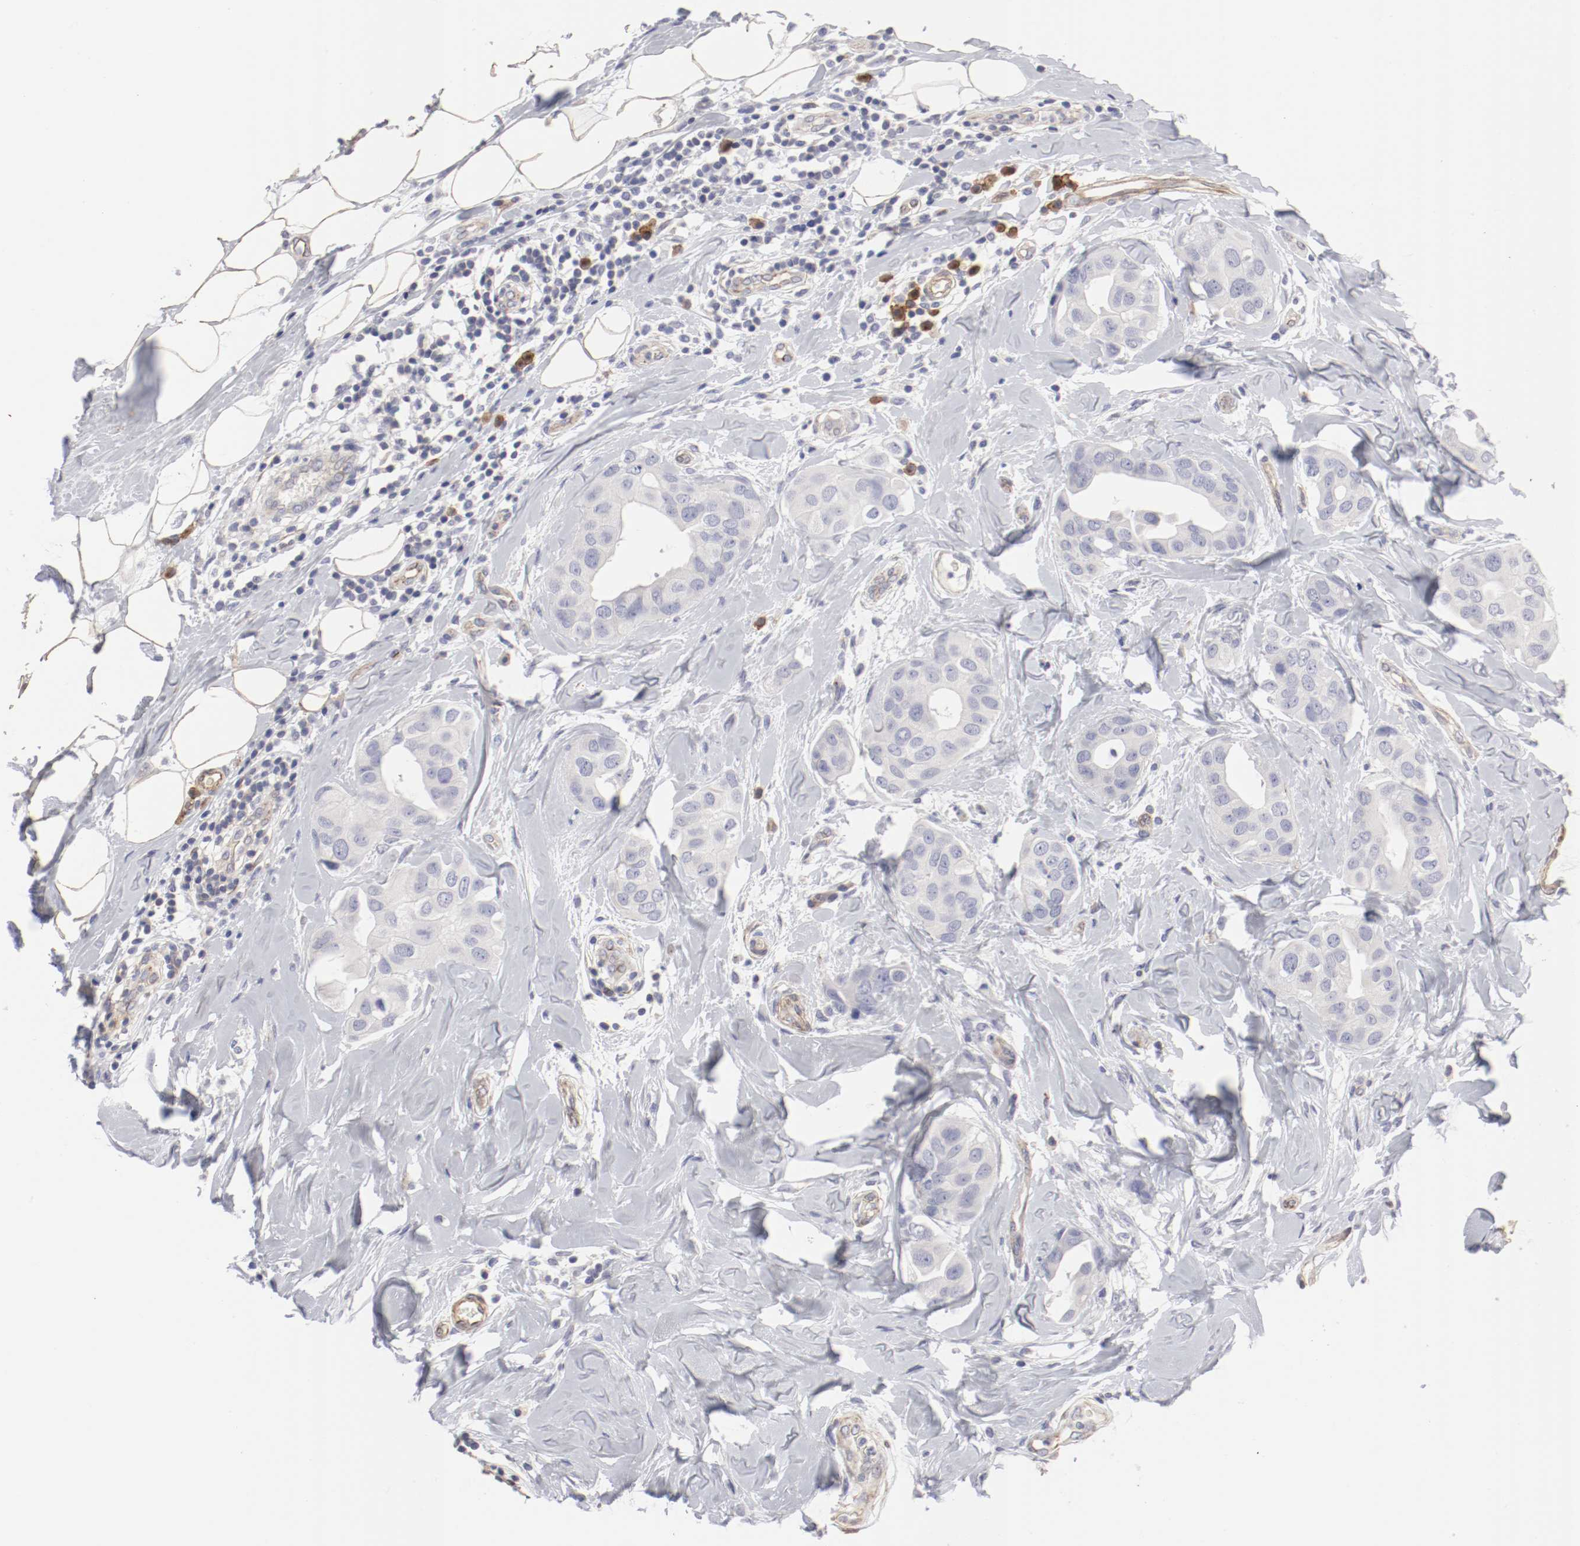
{"staining": {"intensity": "negative", "quantity": "none", "location": "none"}, "tissue": "breast cancer", "cell_type": "Tumor cells", "image_type": "cancer", "snomed": [{"axis": "morphology", "description": "Duct carcinoma"}, {"axis": "topography", "description": "Breast"}], "caption": "A histopathology image of human breast cancer (invasive ductal carcinoma) is negative for staining in tumor cells.", "gene": "LAX1", "patient": {"sex": "female", "age": 40}}